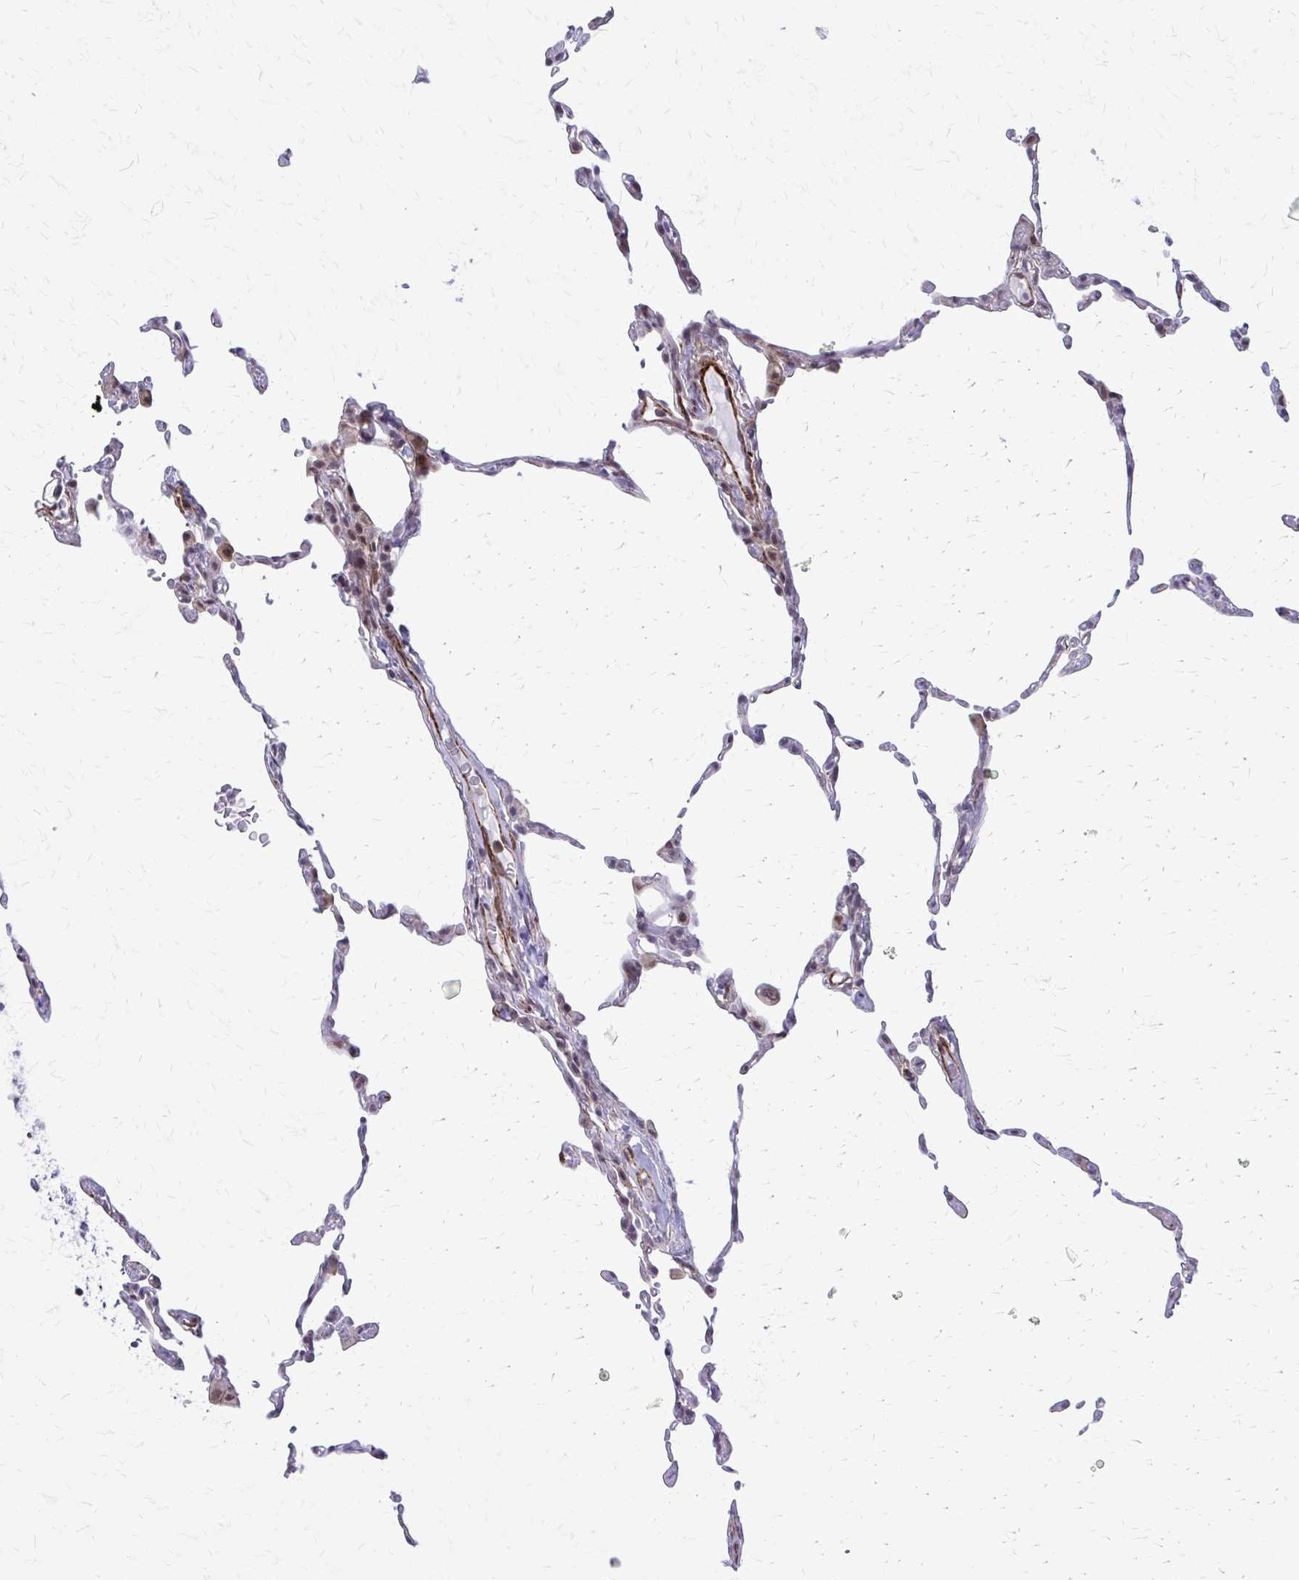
{"staining": {"intensity": "weak", "quantity": "<25%", "location": "nuclear"}, "tissue": "lung", "cell_type": "Alveolar cells", "image_type": "normal", "snomed": [{"axis": "morphology", "description": "Normal tissue, NOS"}, {"axis": "topography", "description": "Lung"}], "caption": "Immunohistochemistry photomicrograph of normal lung: human lung stained with DAB demonstrates no significant protein expression in alveolar cells. (Stains: DAB immunohistochemistry with hematoxylin counter stain, Microscopy: brightfield microscopy at high magnification).", "gene": "NRBF2", "patient": {"sex": "female", "age": 57}}